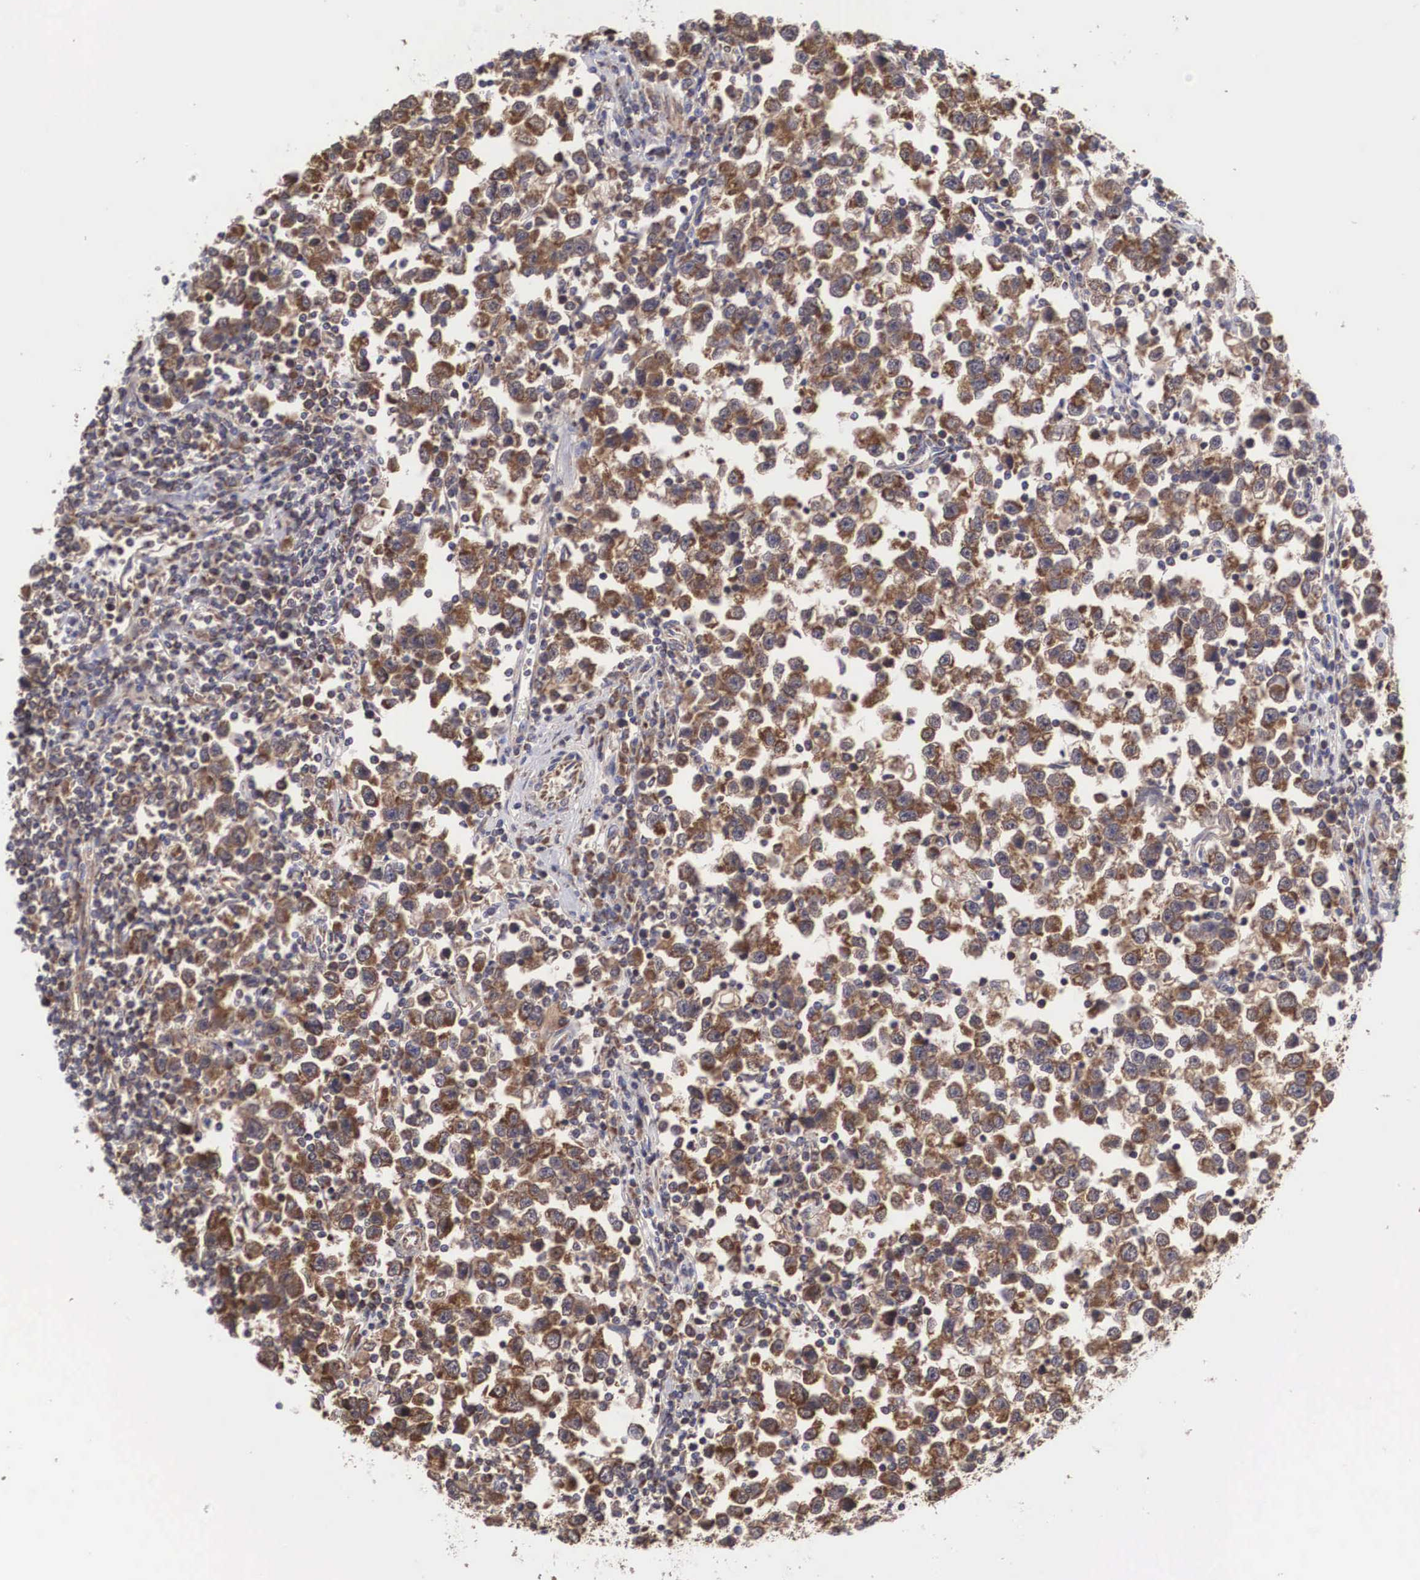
{"staining": {"intensity": "moderate", "quantity": ">75%", "location": "cytoplasmic/membranous"}, "tissue": "testis cancer", "cell_type": "Tumor cells", "image_type": "cancer", "snomed": [{"axis": "morphology", "description": "Seminoma, NOS"}, {"axis": "topography", "description": "Testis"}], "caption": "Protein staining shows moderate cytoplasmic/membranous expression in about >75% of tumor cells in testis seminoma.", "gene": "DHRS1", "patient": {"sex": "male", "age": 43}}